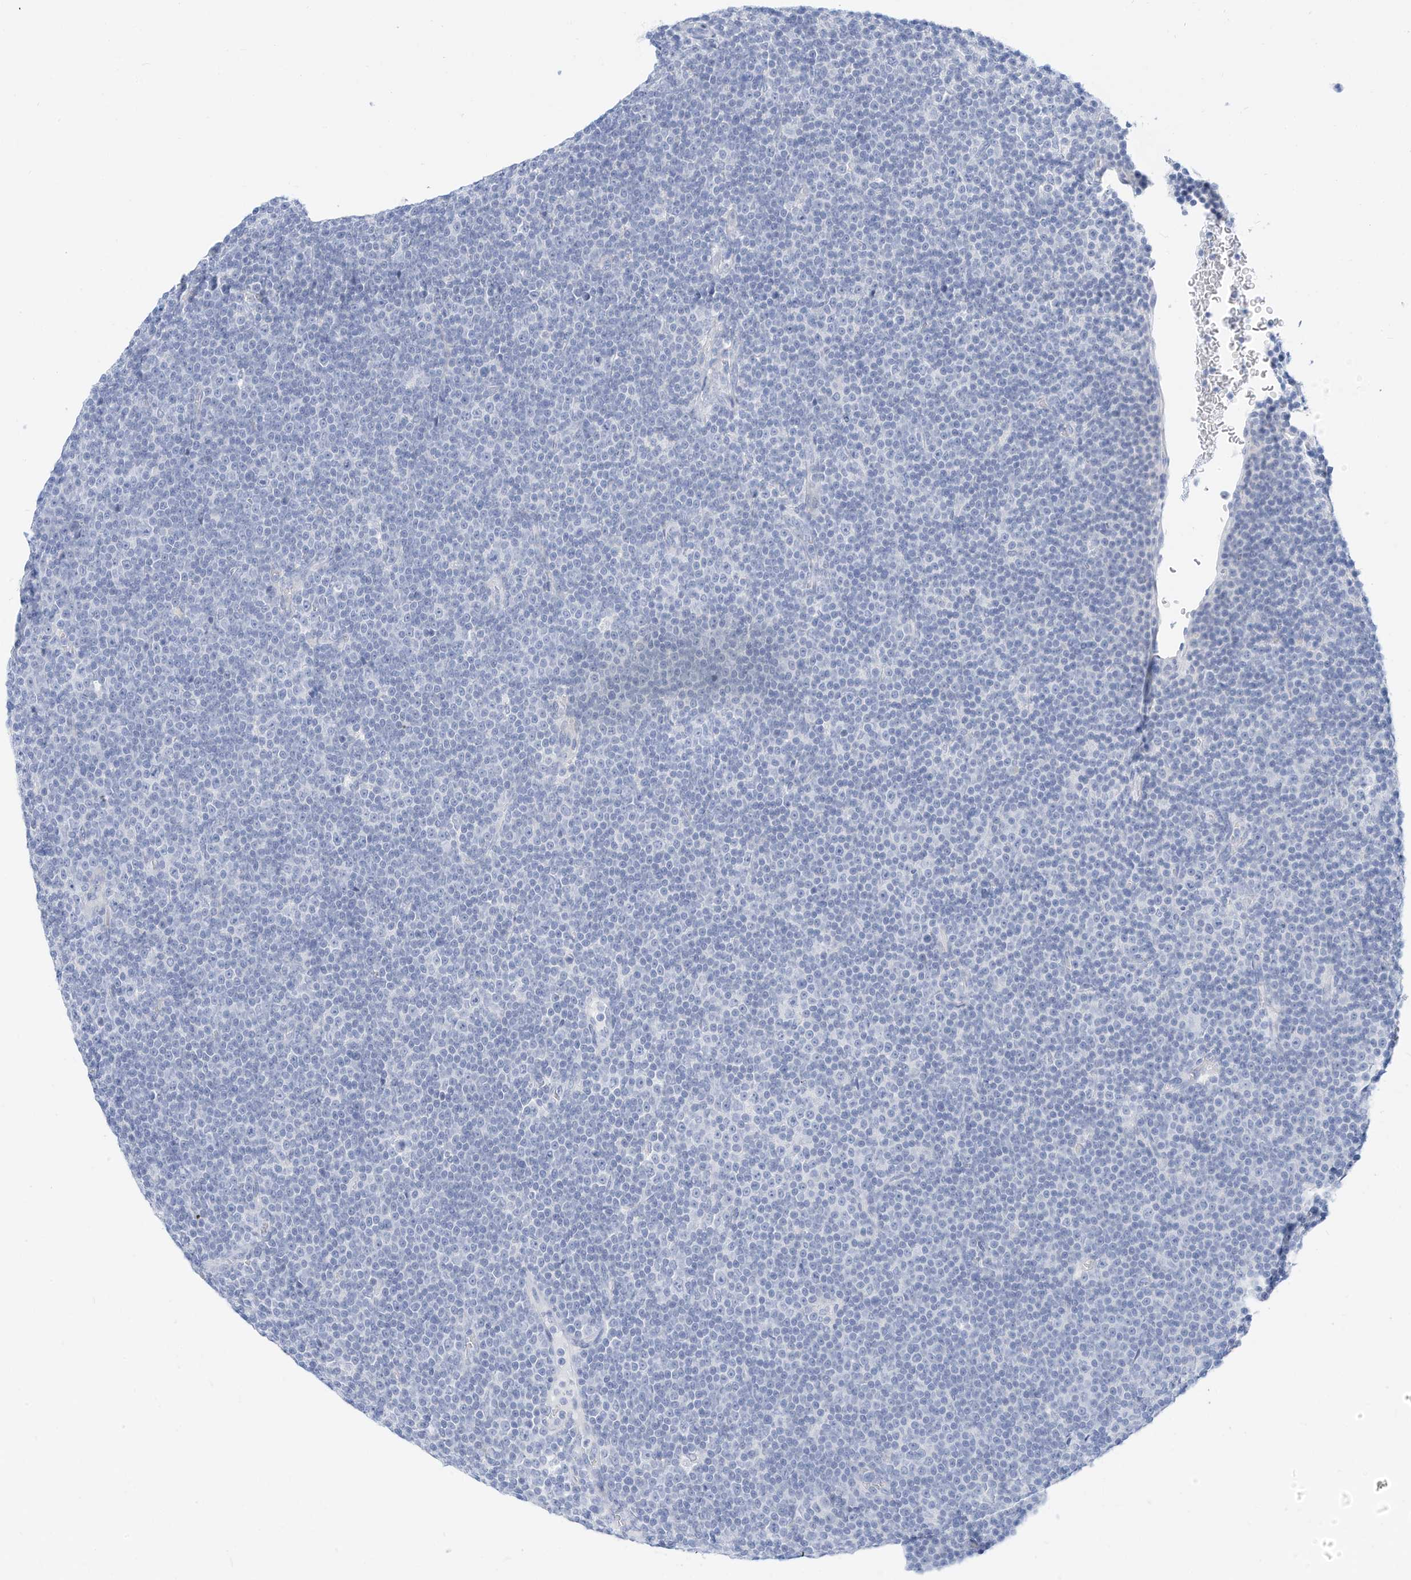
{"staining": {"intensity": "negative", "quantity": "none", "location": "none"}, "tissue": "lymphoma", "cell_type": "Tumor cells", "image_type": "cancer", "snomed": [{"axis": "morphology", "description": "Malignant lymphoma, non-Hodgkin's type, Low grade"}, {"axis": "topography", "description": "Lymph node"}], "caption": "This photomicrograph is of lymphoma stained with immunohistochemistry (IHC) to label a protein in brown with the nuclei are counter-stained blue. There is no expression in tumor cells.", "gene": "SPOCD1", "patient": {"sex": "female", "age": 67}}